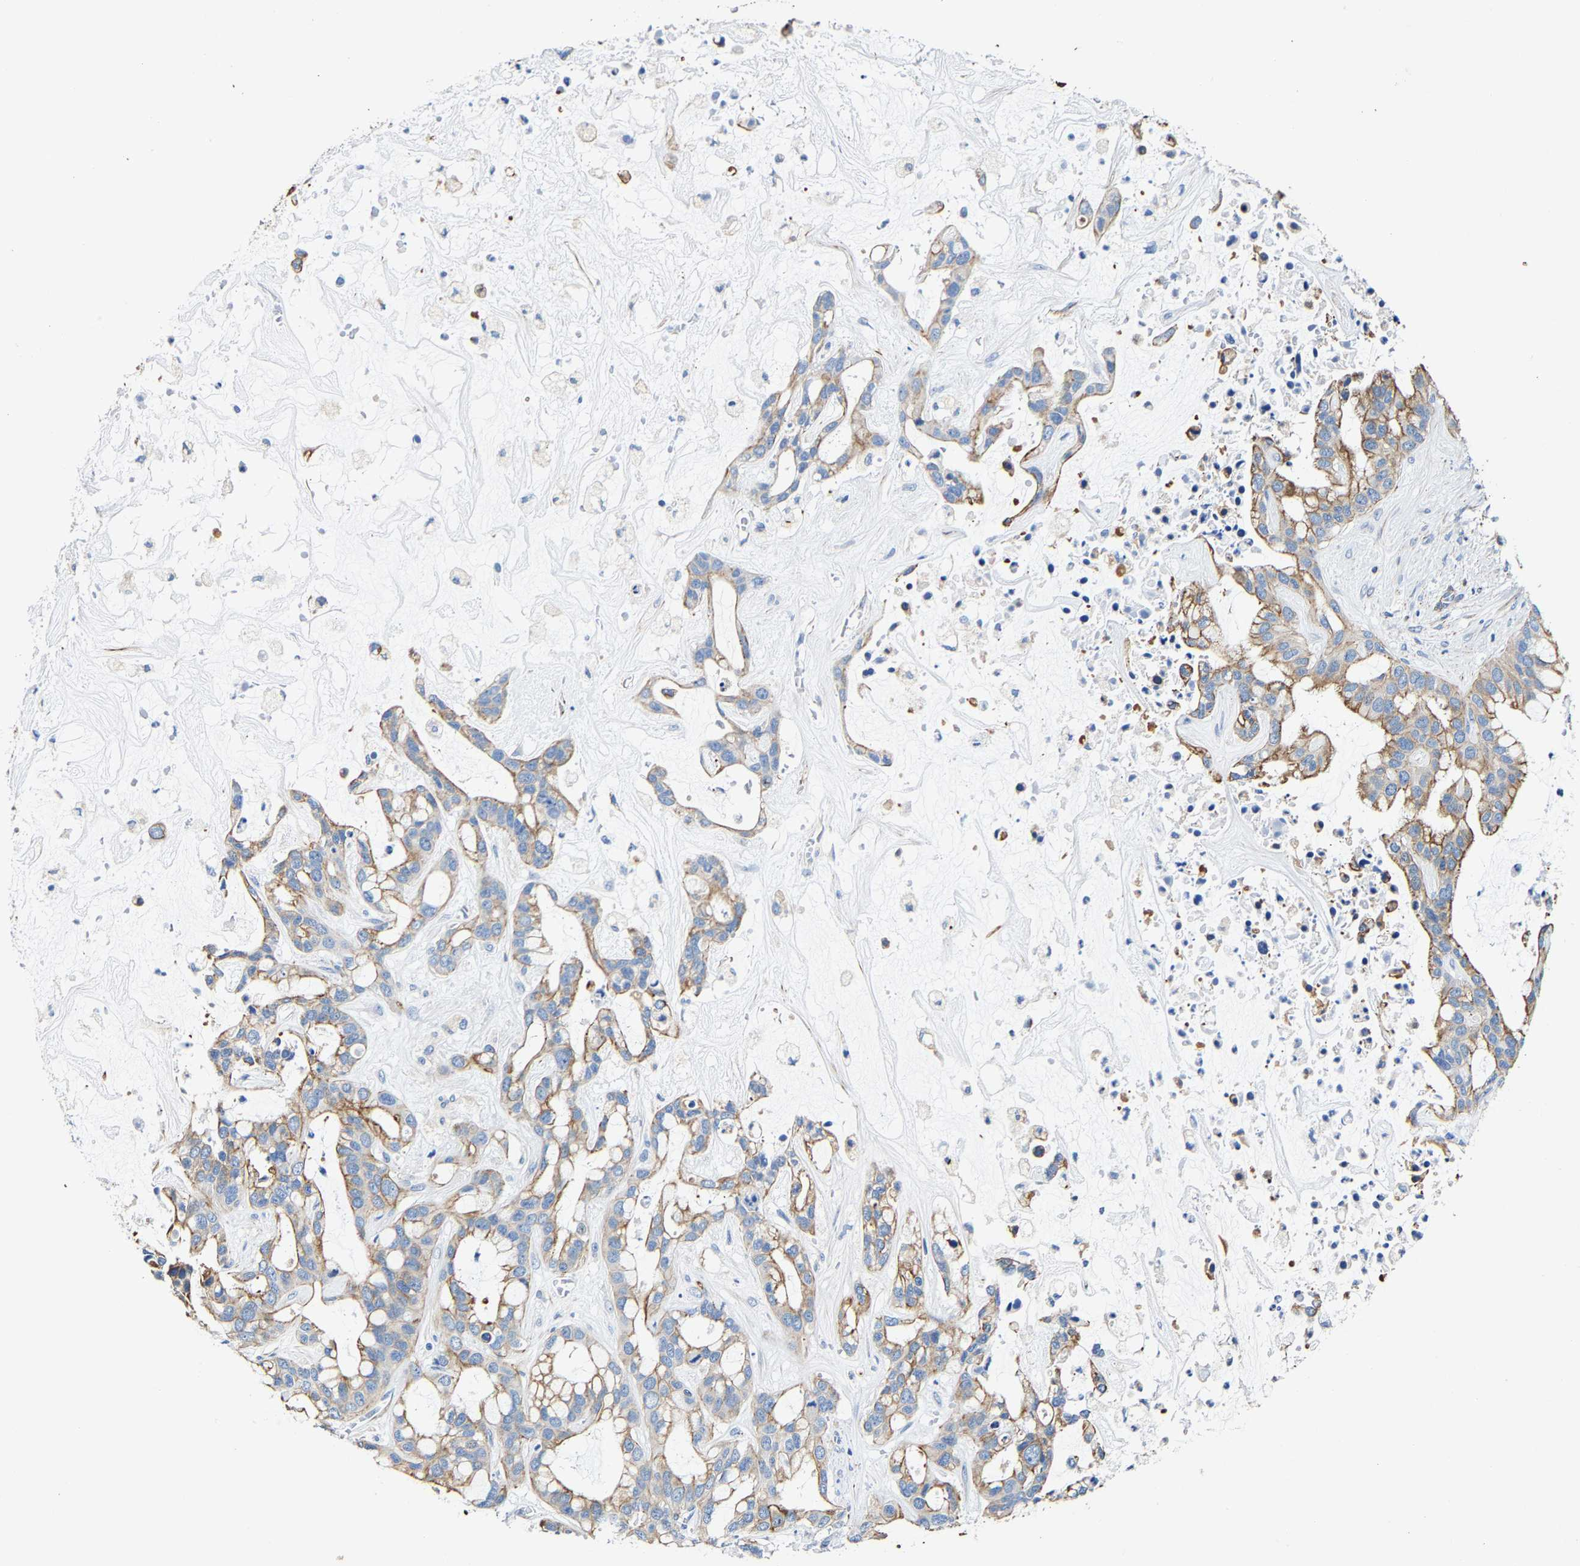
{"staining": {"intensity": "moderate", "quantity": ">75%", "location": "cytoplasmic/membranous"}, "tissue": "liver cancer", "cell_type": "Tumor cells", "image_type": "cancer", "snomed": [{"axis": "morphology", "description": "Cholangiocarcinoma"}, {"axis": "topography", "description": "Liver"}], "caption": "Liver cholangiocarcinoma stained with immunohistochemistry (IHC) shows moderate cytoplasmic/membranous staining in about >75% of tumor cells. (brown staining indicates protein expression, while blue staining denotes nuclei).", "gene": "MMEL1", "patient": {"sex": "female", "age": 65}}